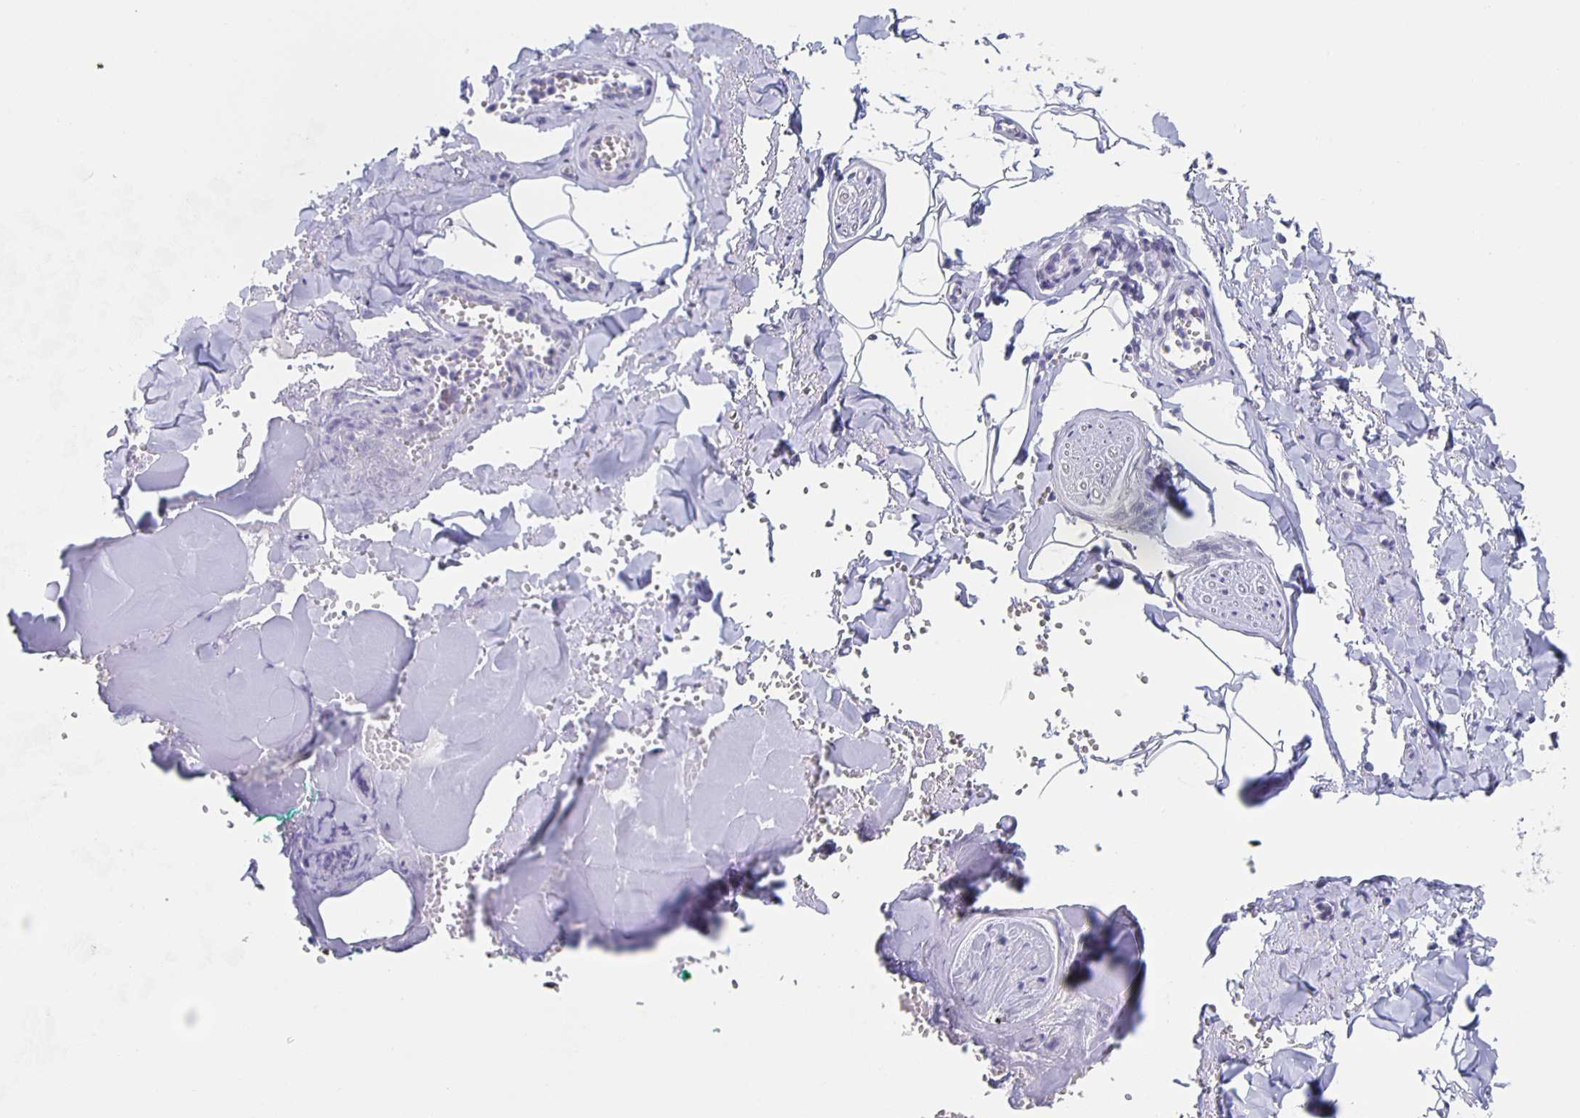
{"staining": {"intensity": "negative", "quantity": "none", "location": "none"}, "tissue": "adipose tissue", "cell_type": "Adipocytes", "image_type": "normal", "snomed": [{"axis": "morphology", "description": "Normal tissue, NOS"}, {"axis": "topography", "description": "Vulva"}, {"axis": "topography", "description": "Peripheral nerve tissue"}], "caption": "Normal adipose tissue was stained to show a protein in brown. There is no significant staining in adipocytes. (DAB (3,3'-diaminobenzidine) immunohistochemistry (IHC) with hematoxylin counter stain).", "gene": "CCDC17", "patient": {"sex": "female", "age": 66}}